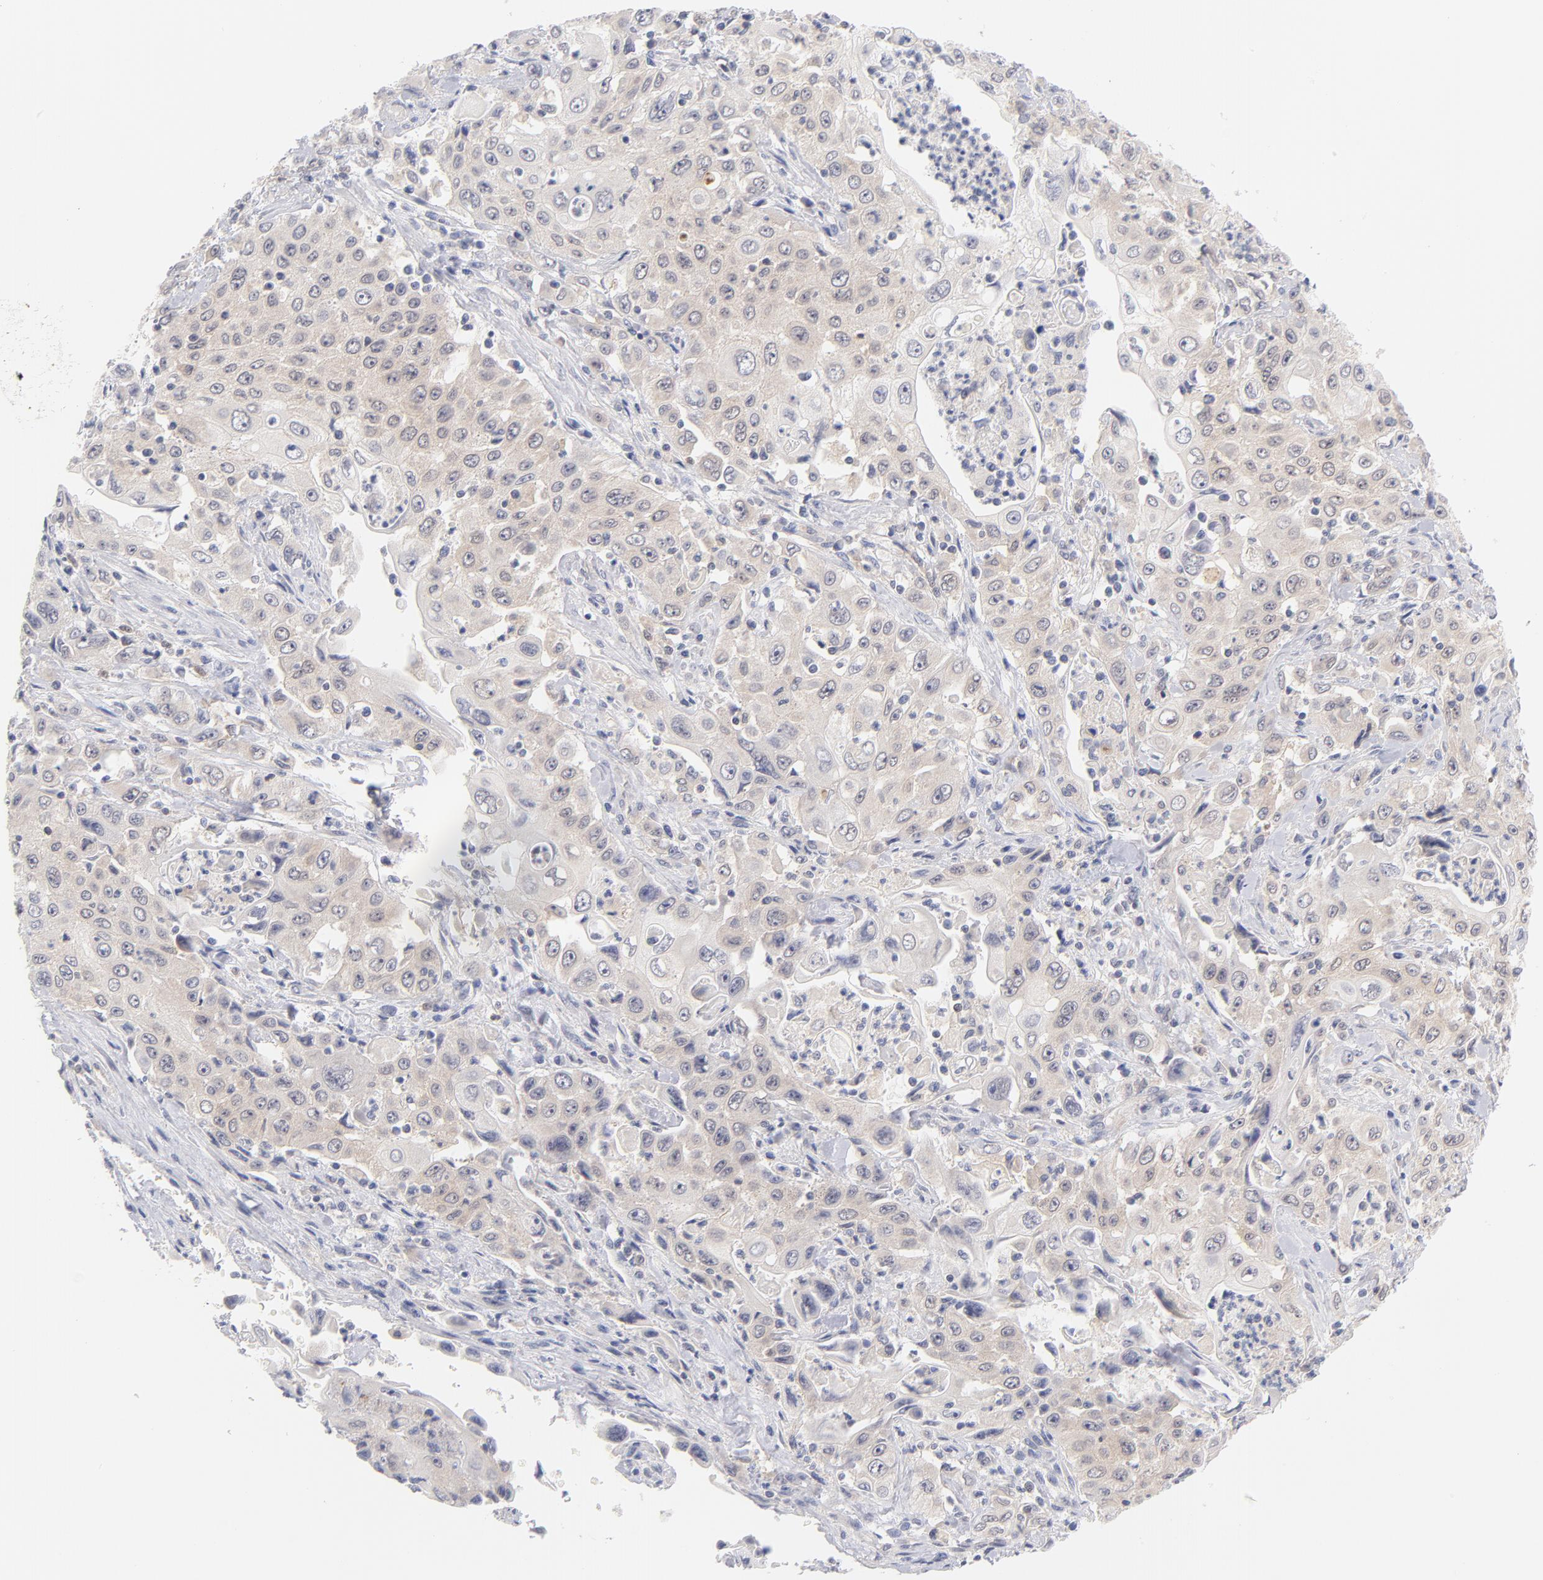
{"staining": {"intensity": "weak", "quantity": "25%-75%", "location": "cytoplasmic/membranous"}, "tissue": "pancreatic cancer", "cell_type": "Tumor cells", "image_type": "cancer", "snomed": [{"axis": "morphology", "description": "Adenocarcinoma, NOS"}, {"axis": "topography", "description": "Pancreas"}], "caption": "Immunohistochemical staining of adenocarcinoma (pancreatic) reveals low levels of weak cytoplasmic/membranous staining in approximately 25%-75% of tumor cells. (brown staining indicates protein expression, while blue staining denotes nuclei).", "gene": "CASP6", "patient": {"sex": "male", "age": 70}}